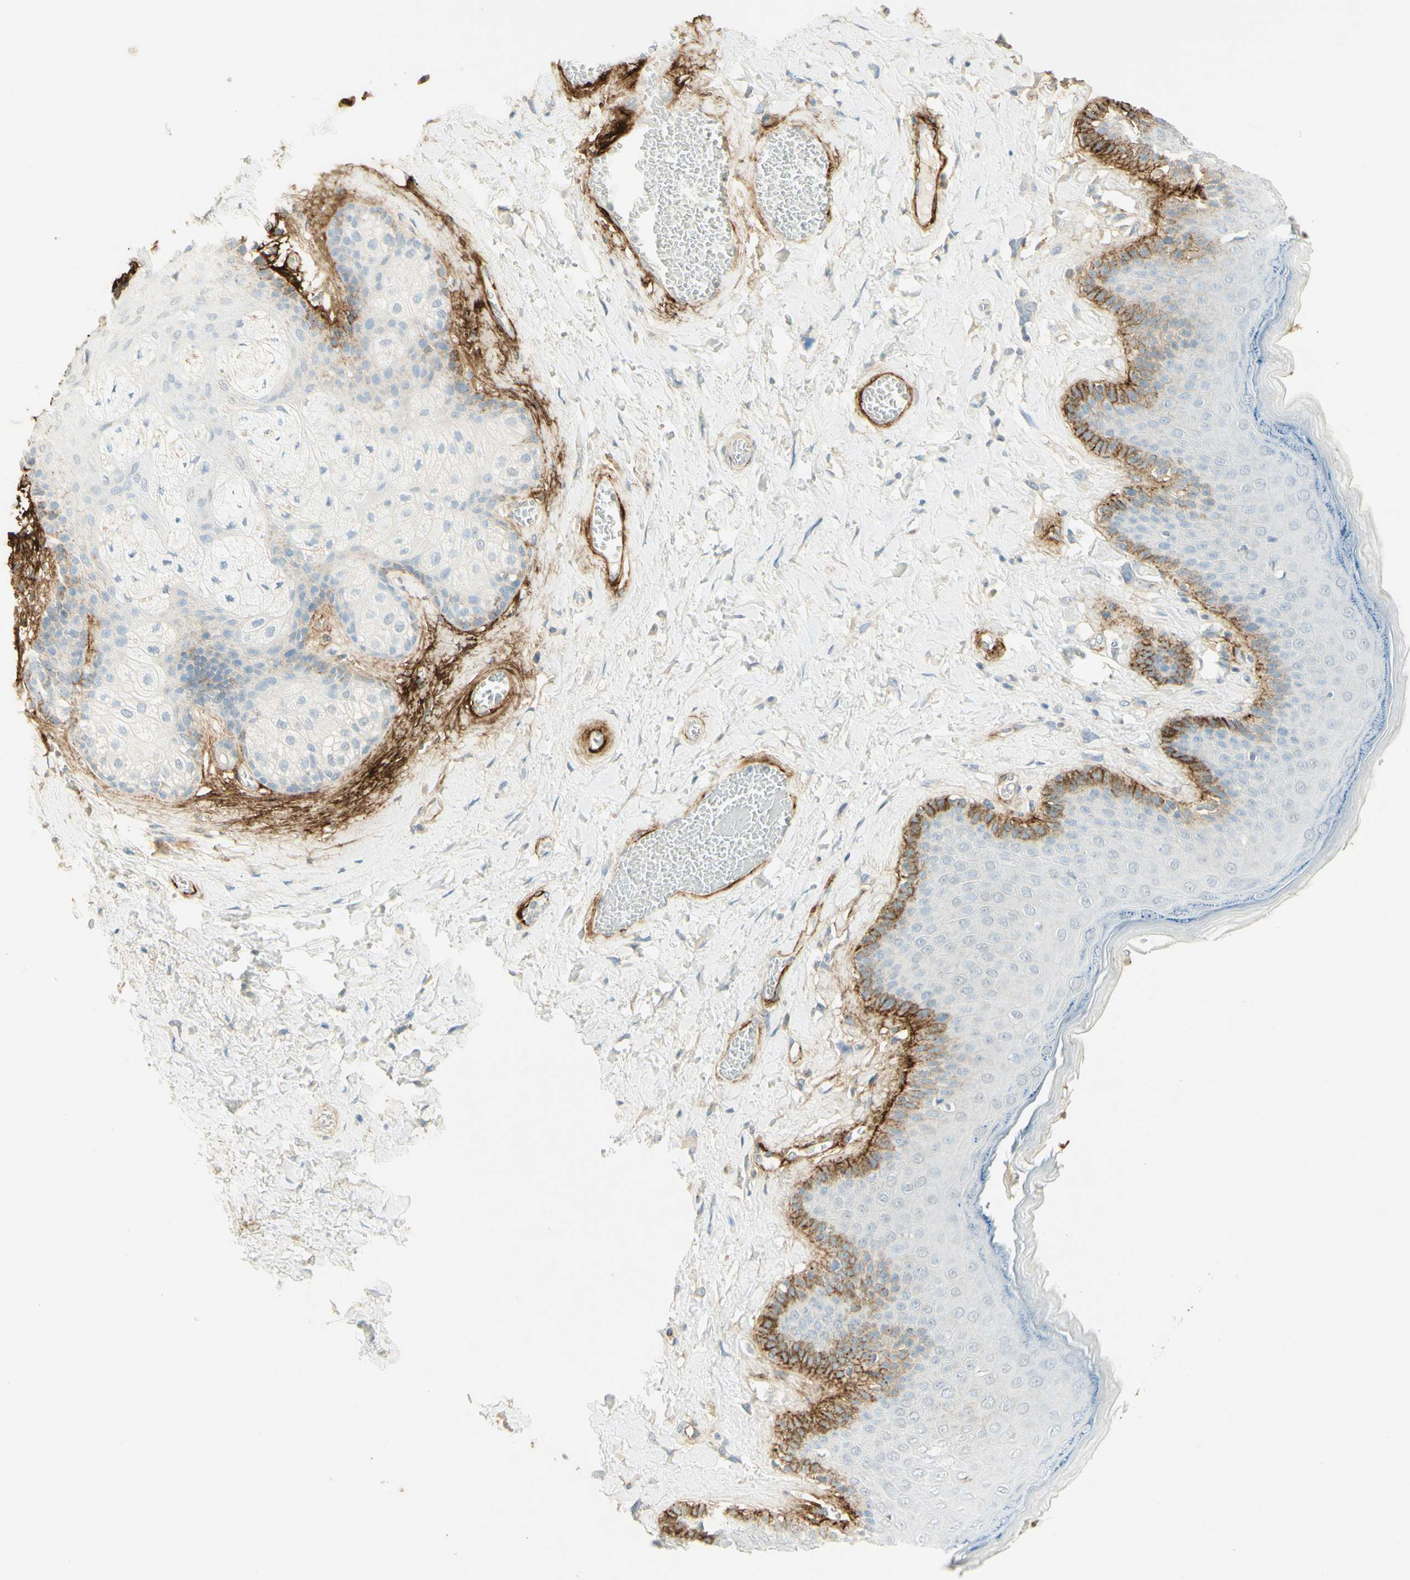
{"staining": {"intensity": "strong", "quantity": "<25%", "location": "cytoplasmic/membranous"}, "tissue": "skin", "cell_type": "Epidermal cells", "image_type": "normal", "snomed": [{"axis": "morphology", "description": "Normal tissue, NOS"}, {"axis": "topography", "description": "Anal"}], "caption": "Normal skin exhibits strong cytoplasmic/membranous staining in approximately <25% of epidermal cells, visualized by immunohistochemistry.", "gene": "TNN", "patient": {"sex": "male", "age": 69}}